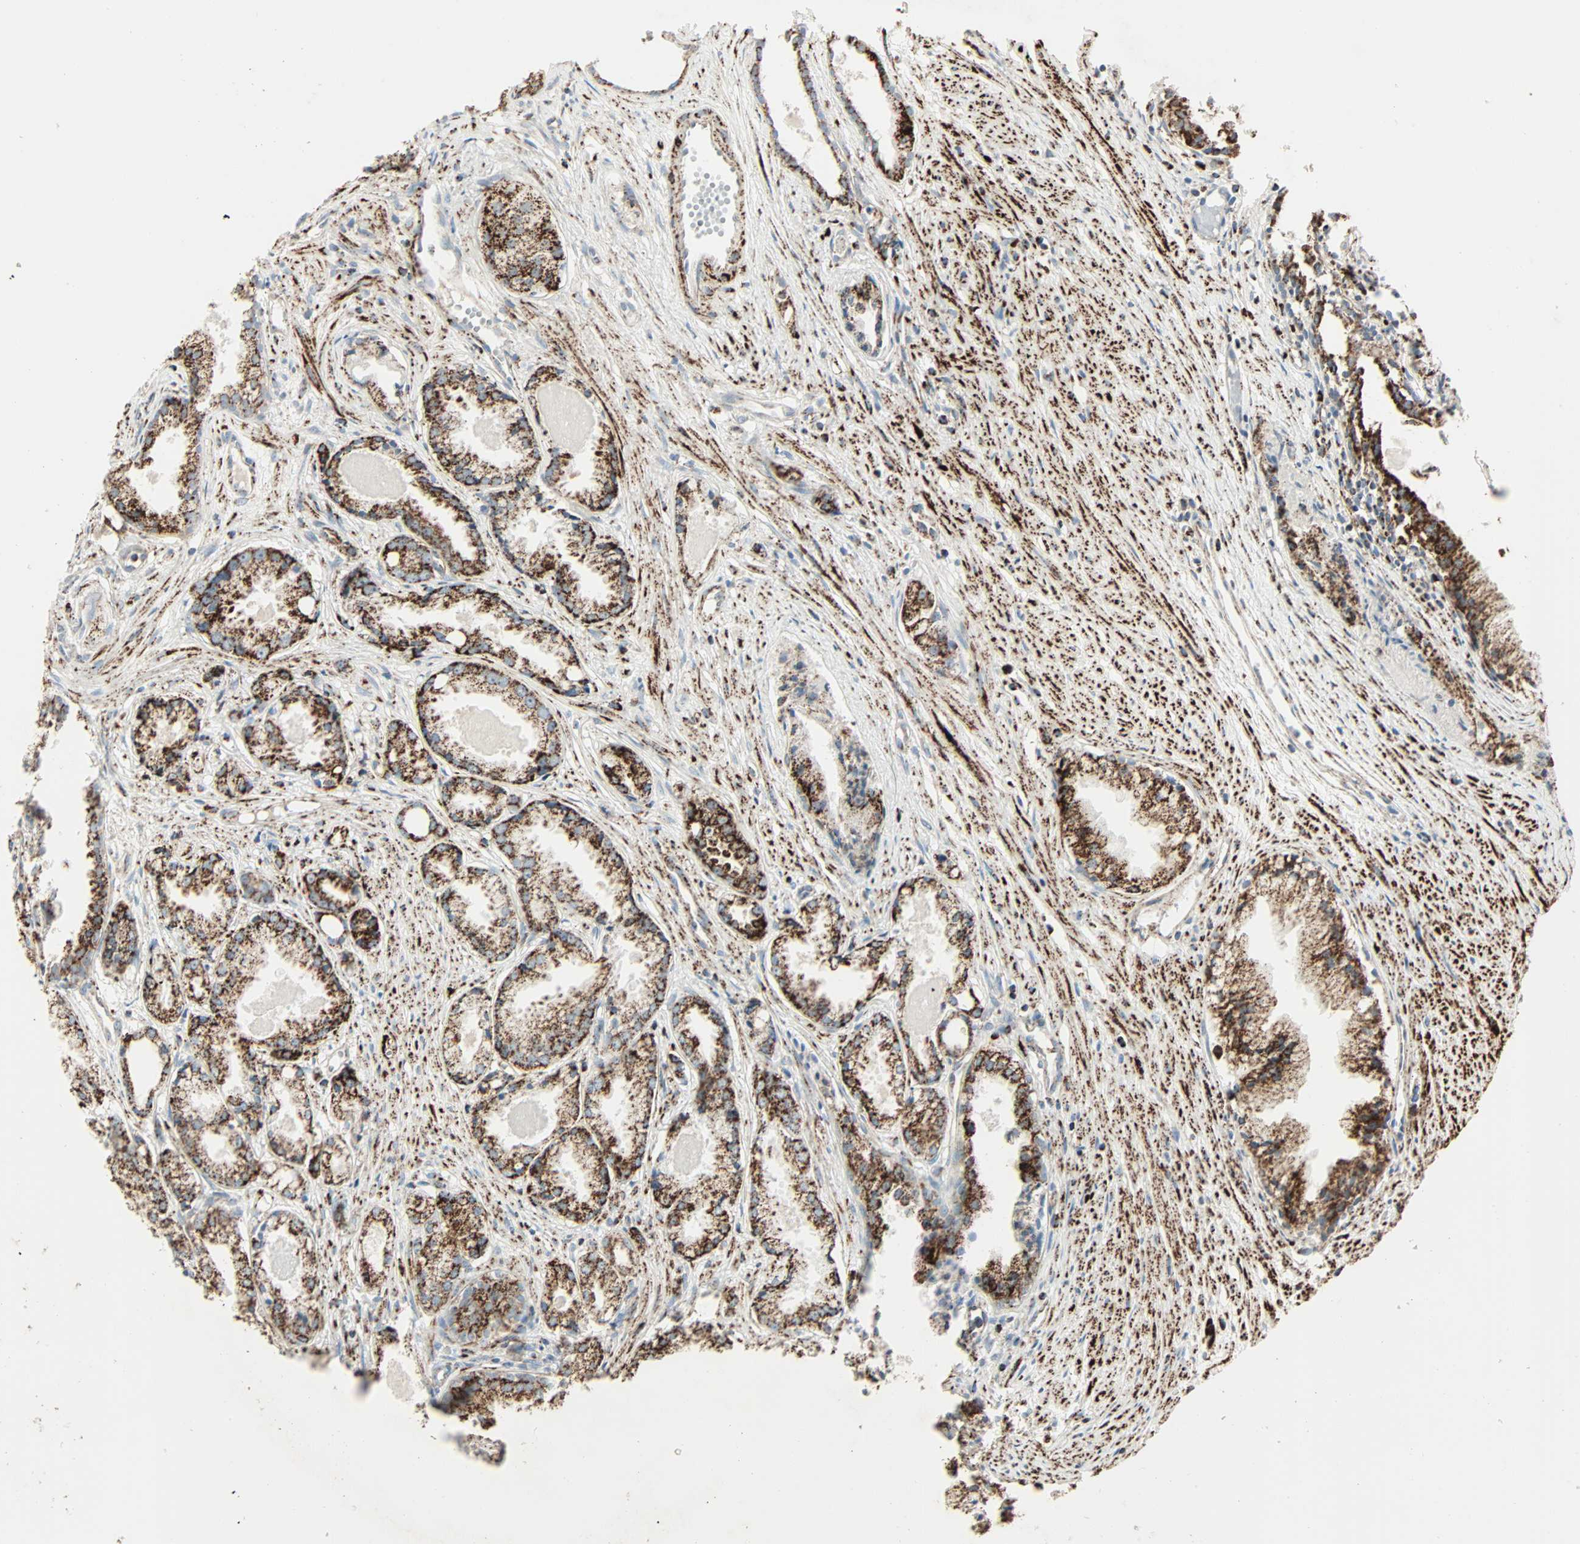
{"staining": {"intensity": "strong", "quantity": ">75%", "location": "cytoplasmic/membranous"}, "tissue": "prostate cancer", "cell_type": "Tumor cells", "image_type": "cancer", "snomed": [{"axis": "morphology", "description": "Adenocarcinoma, Low grade"}, {"axis": "topography", "description": "Prostate"}], "caption": "Prostate cancer tissue shows strong cytoplasmic/membranous staining in approximately >75% of tumor cells, visualized by immunohistochemistry.", "gene": "IDH2", "patient": {"sex": "male", "age": 72}}